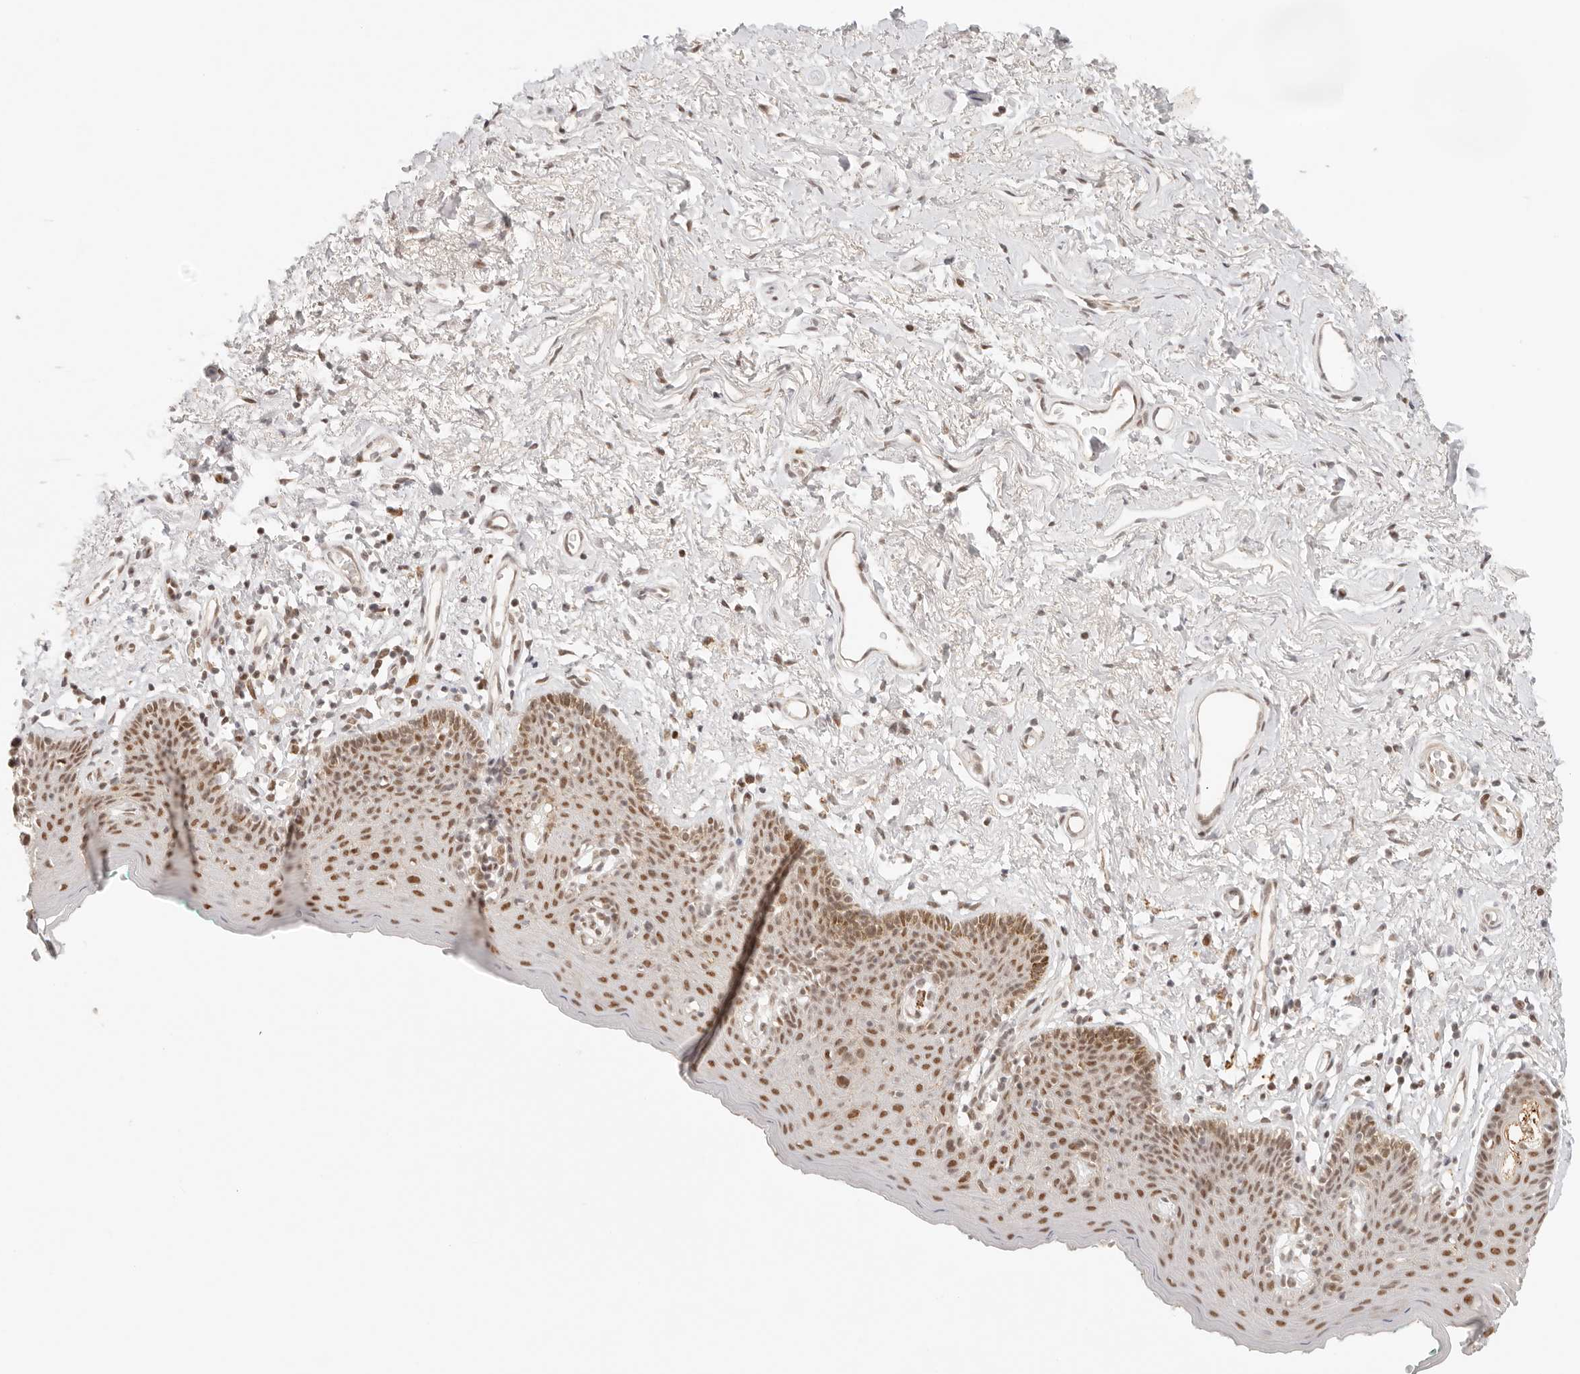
{"staining": {"intensity": "moderate", "quantity": ">75%", "location": "nuclear"}, "tissue": "skin", "cell_type": "Epidermal cells", "image_type": "normal", "snomed": [{"axis": "morphology", "description": "Normal tissue, NOS"}, {"axis": "topography", "description": "Vulva"}], "caption": "Epidermal cells reveal medium levels of moderate nuclear positivity in approximately >75% of cells in benign human skin. (brown staining indicates protein expression, while blue staining denotes nuclei).", "gene": "HOXC5", "patient": {"sex": "female", "age": 66}}